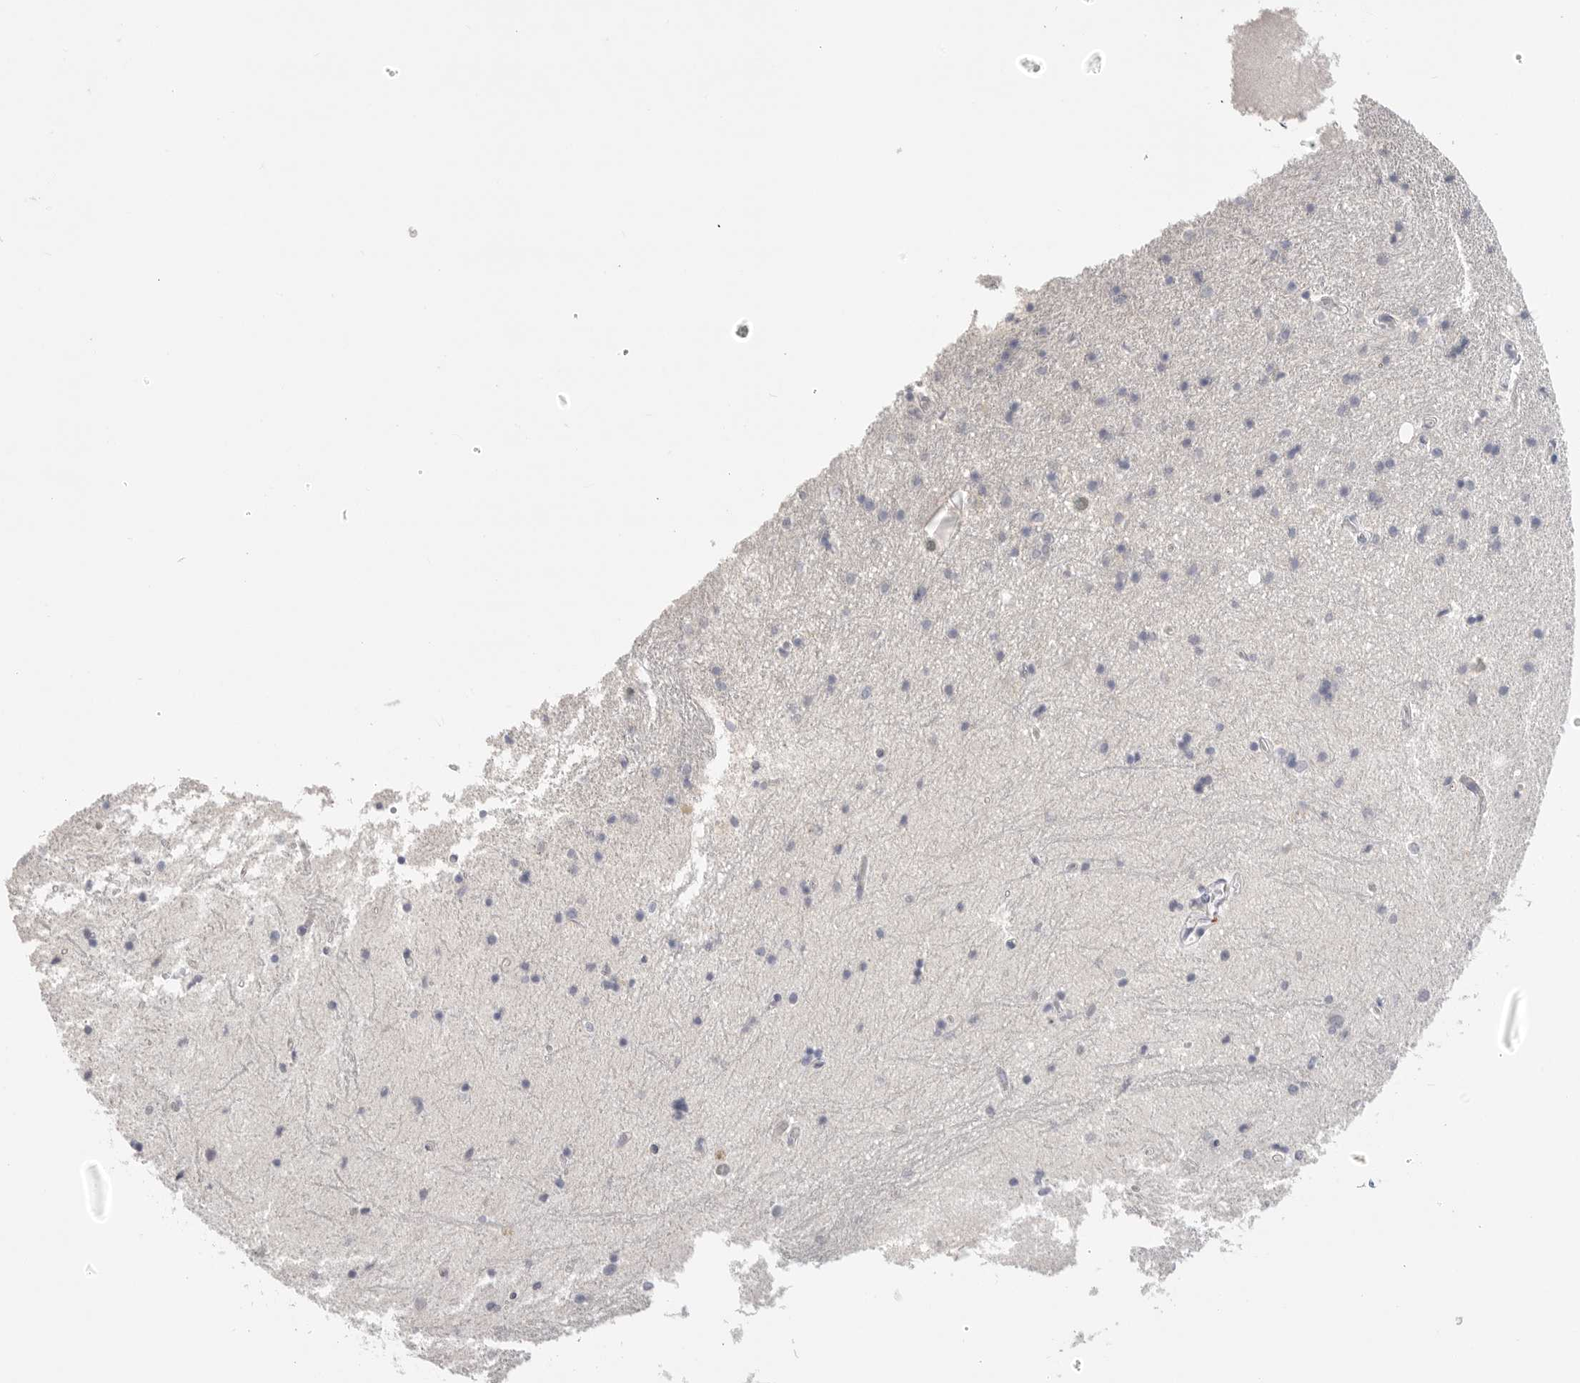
{"staining": {"intensity": "negative", "quantity": "none", "location": "none"}, "tissue": "hippocampus", "cell_type": "Glial cells", "image_type": "normal", "snomed": [{"axis": "morphology", "description": "Normal tissue, NOS"}, {"axis": "topography", "description": "Hippocampus"}], "caption": "Protein analysis of unremarkable hippocampus displays no significant expression in glial cells.", "gene": "FBN2", "patient": {"sex": "male", "age": 45}}